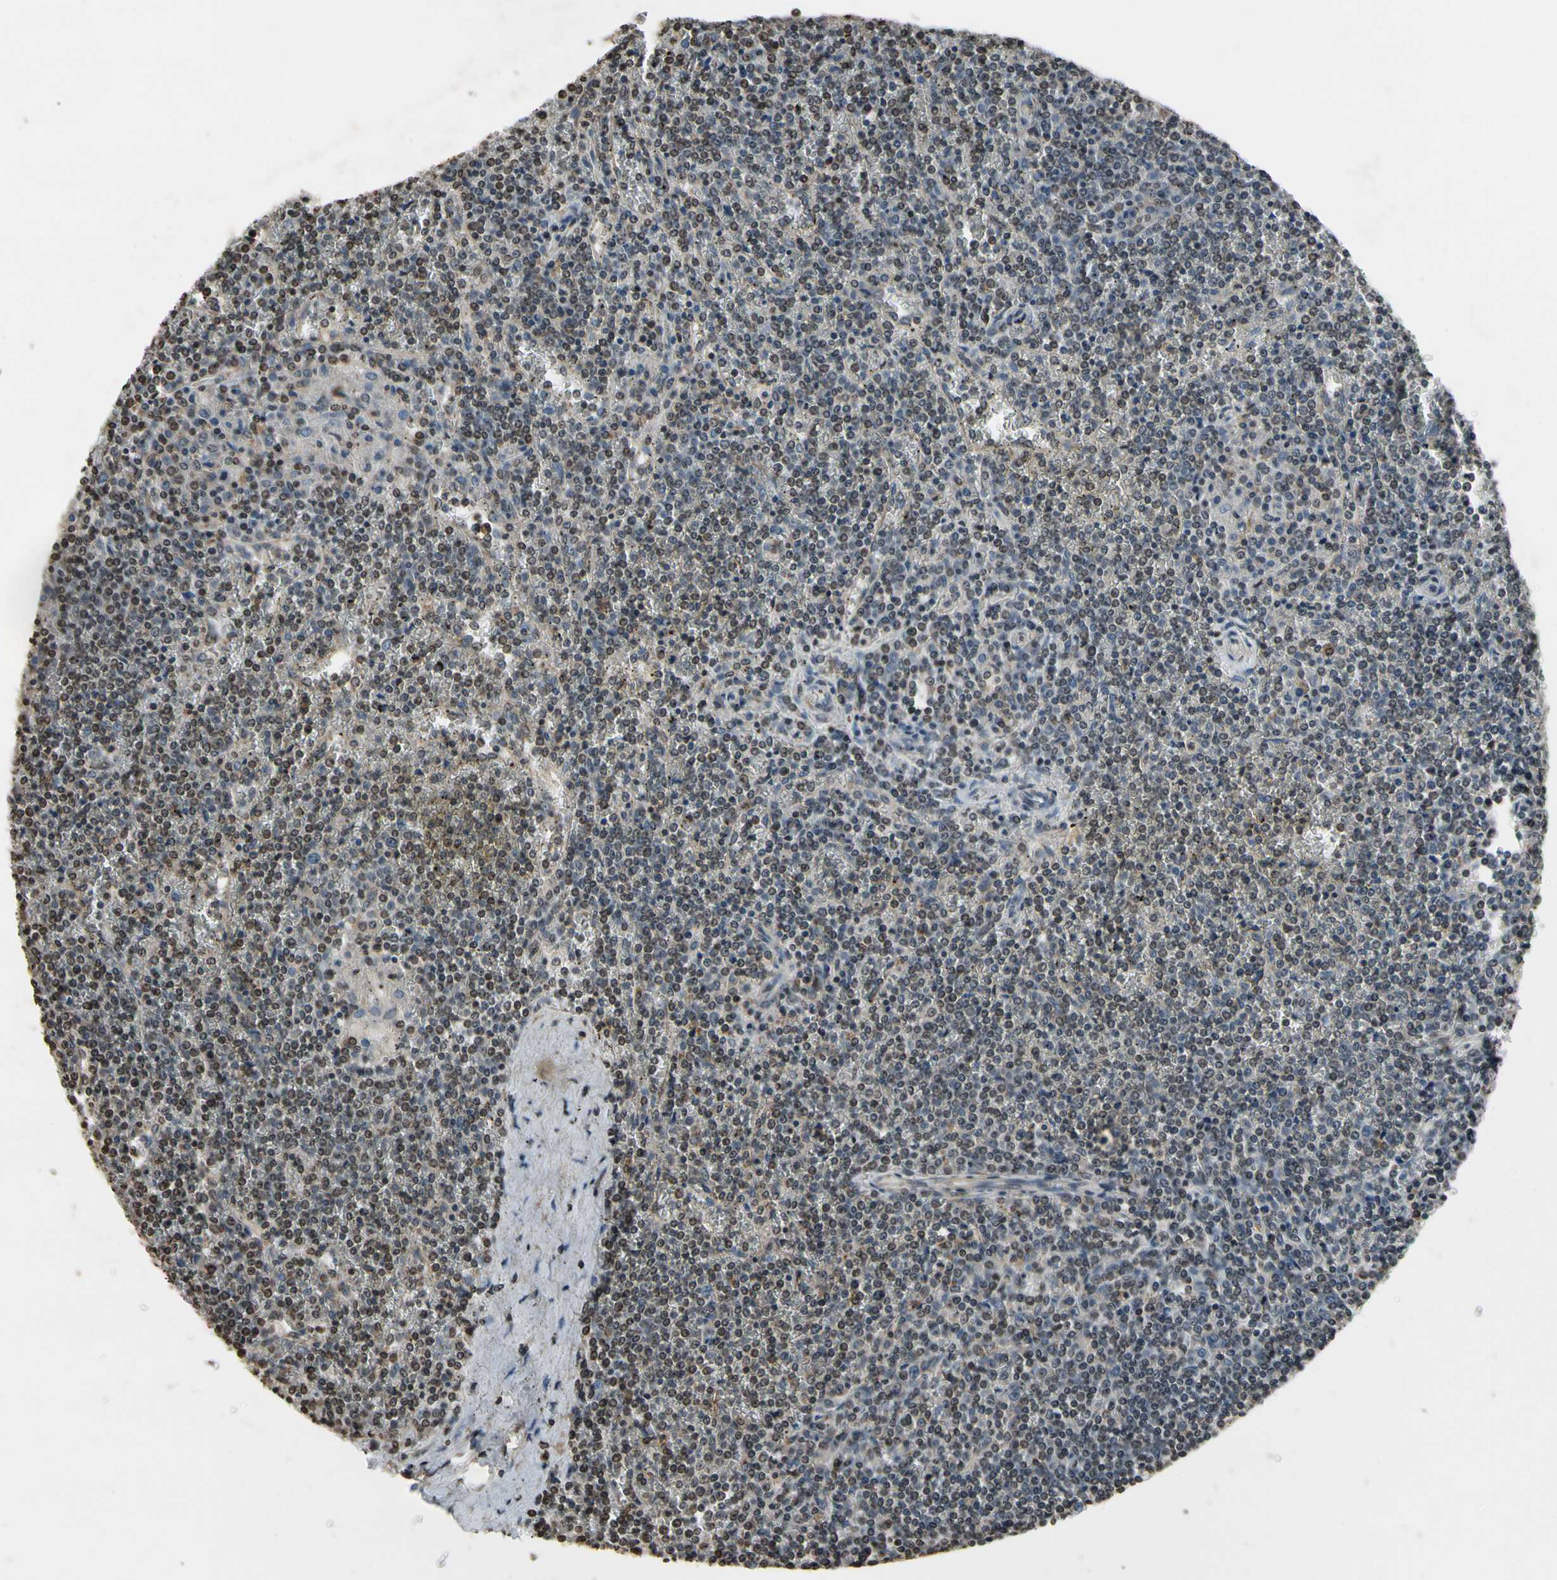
{"staining": {"intensity": "negative", "quantity": "none", "location": "none"}, "tissue": "lymphoma", "cell_type": "Tumor cells", "image_type": "cancer", "snomed": [{"axis": "morphology", "description": "Malignant lymphoma, non-Hodgkin's type, Low grade"}, {"axis": "topography", "description": "Spleen"}], "caption": "A histopathology image of lymphoma stained for a protein exhibits no brown staining in tumor cells. (DAB IHC with hematoxylin counter stain).", "gene": "HIPK2", "patient": {"sex": "female", "age": 19}}